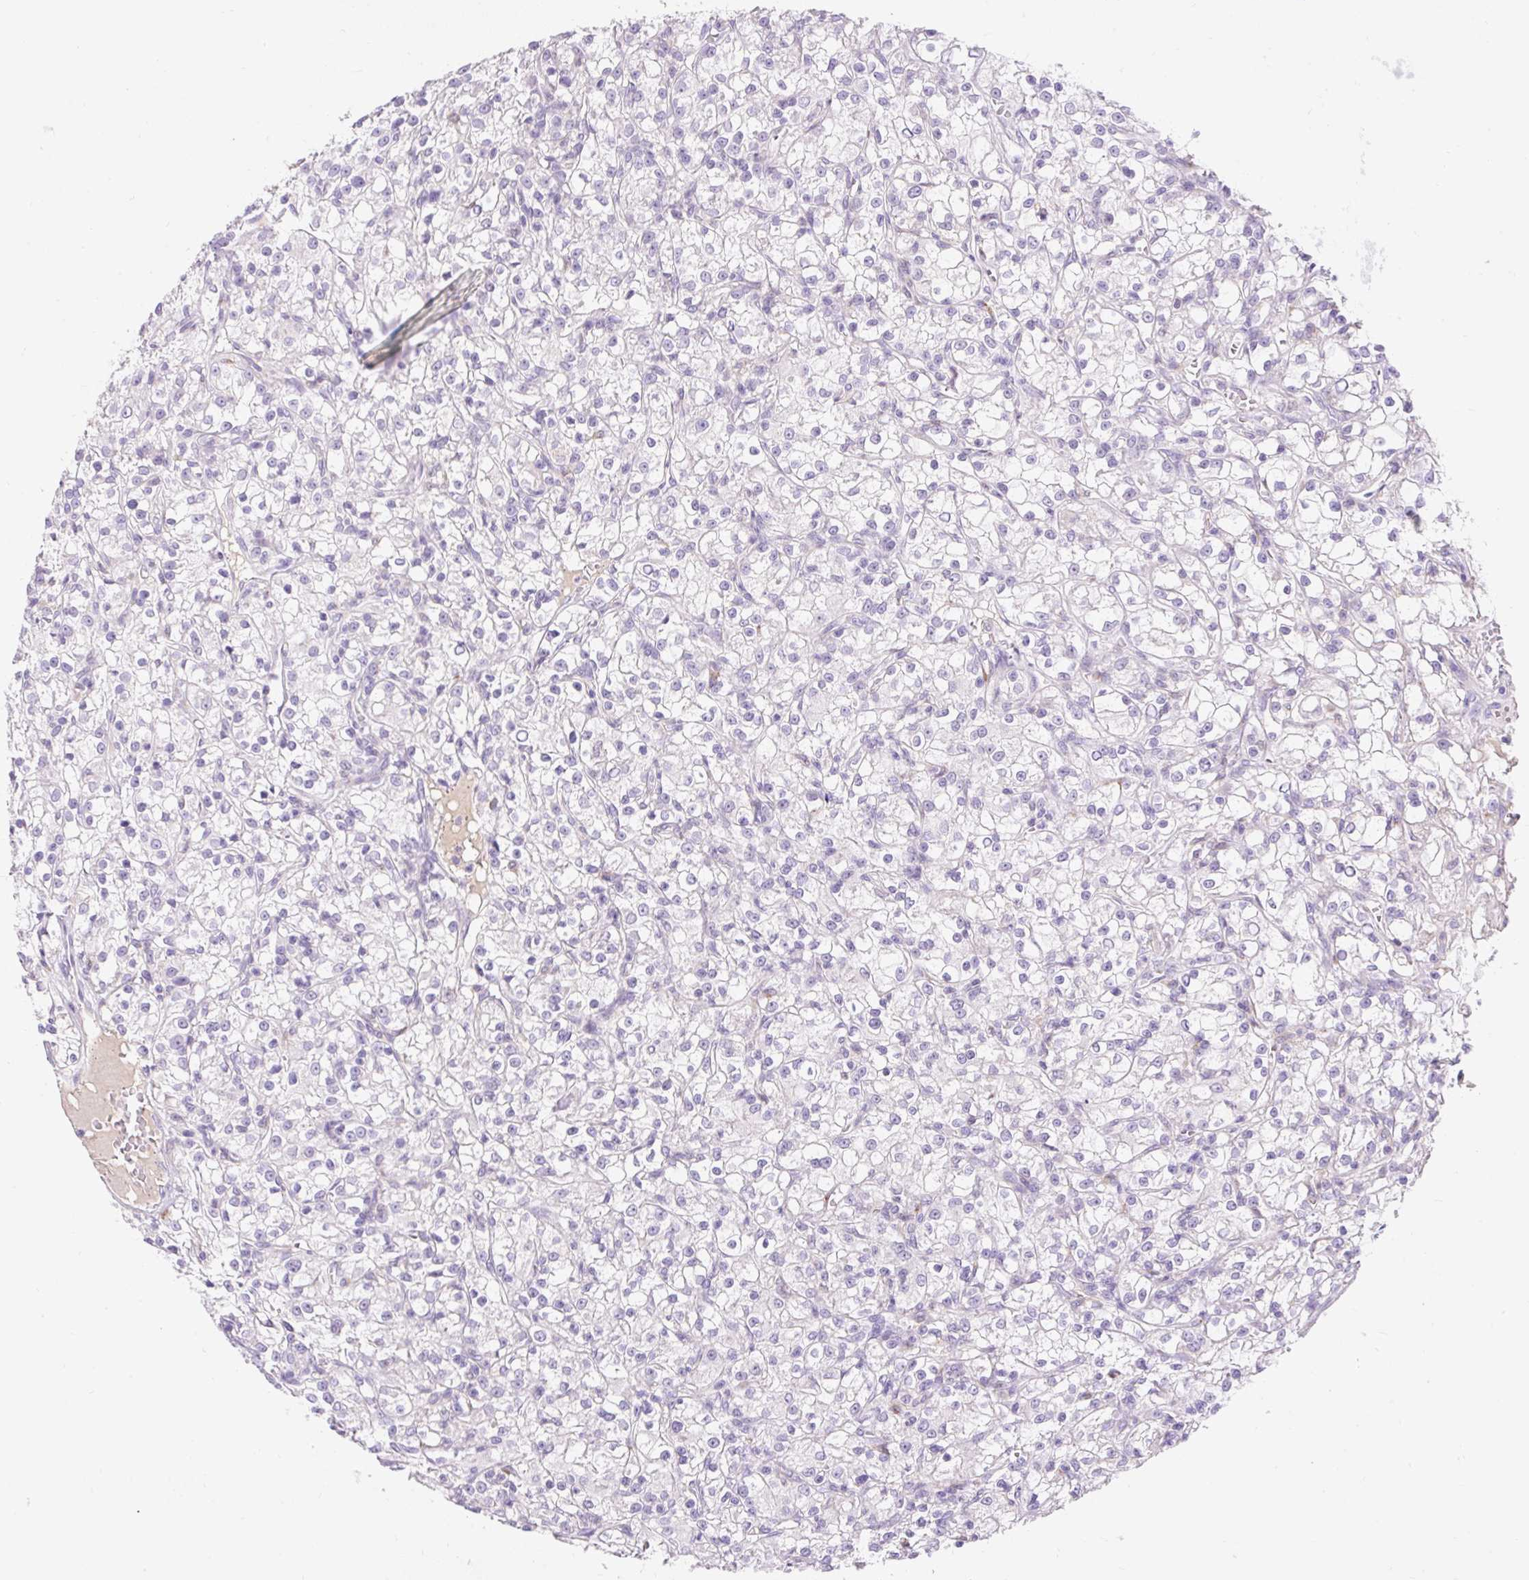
{"staining": {"intensity": "negative", "quantity": "none", "location": "none"}, "tissue": "renal cancer", "cell_type": "Tumor cells", "image_type": "cancer", "snomed": [{"axis": "morphology", "description": "Adenocarcinoma, NOS"}, {"axis": "topography", "description": "Kidney"}], "caption": "Tumor cells show no significant positivity in adenocarcinoma (renal).", "gene": "TMEM150C", "patient": {"sex": "female", "age": 59}}